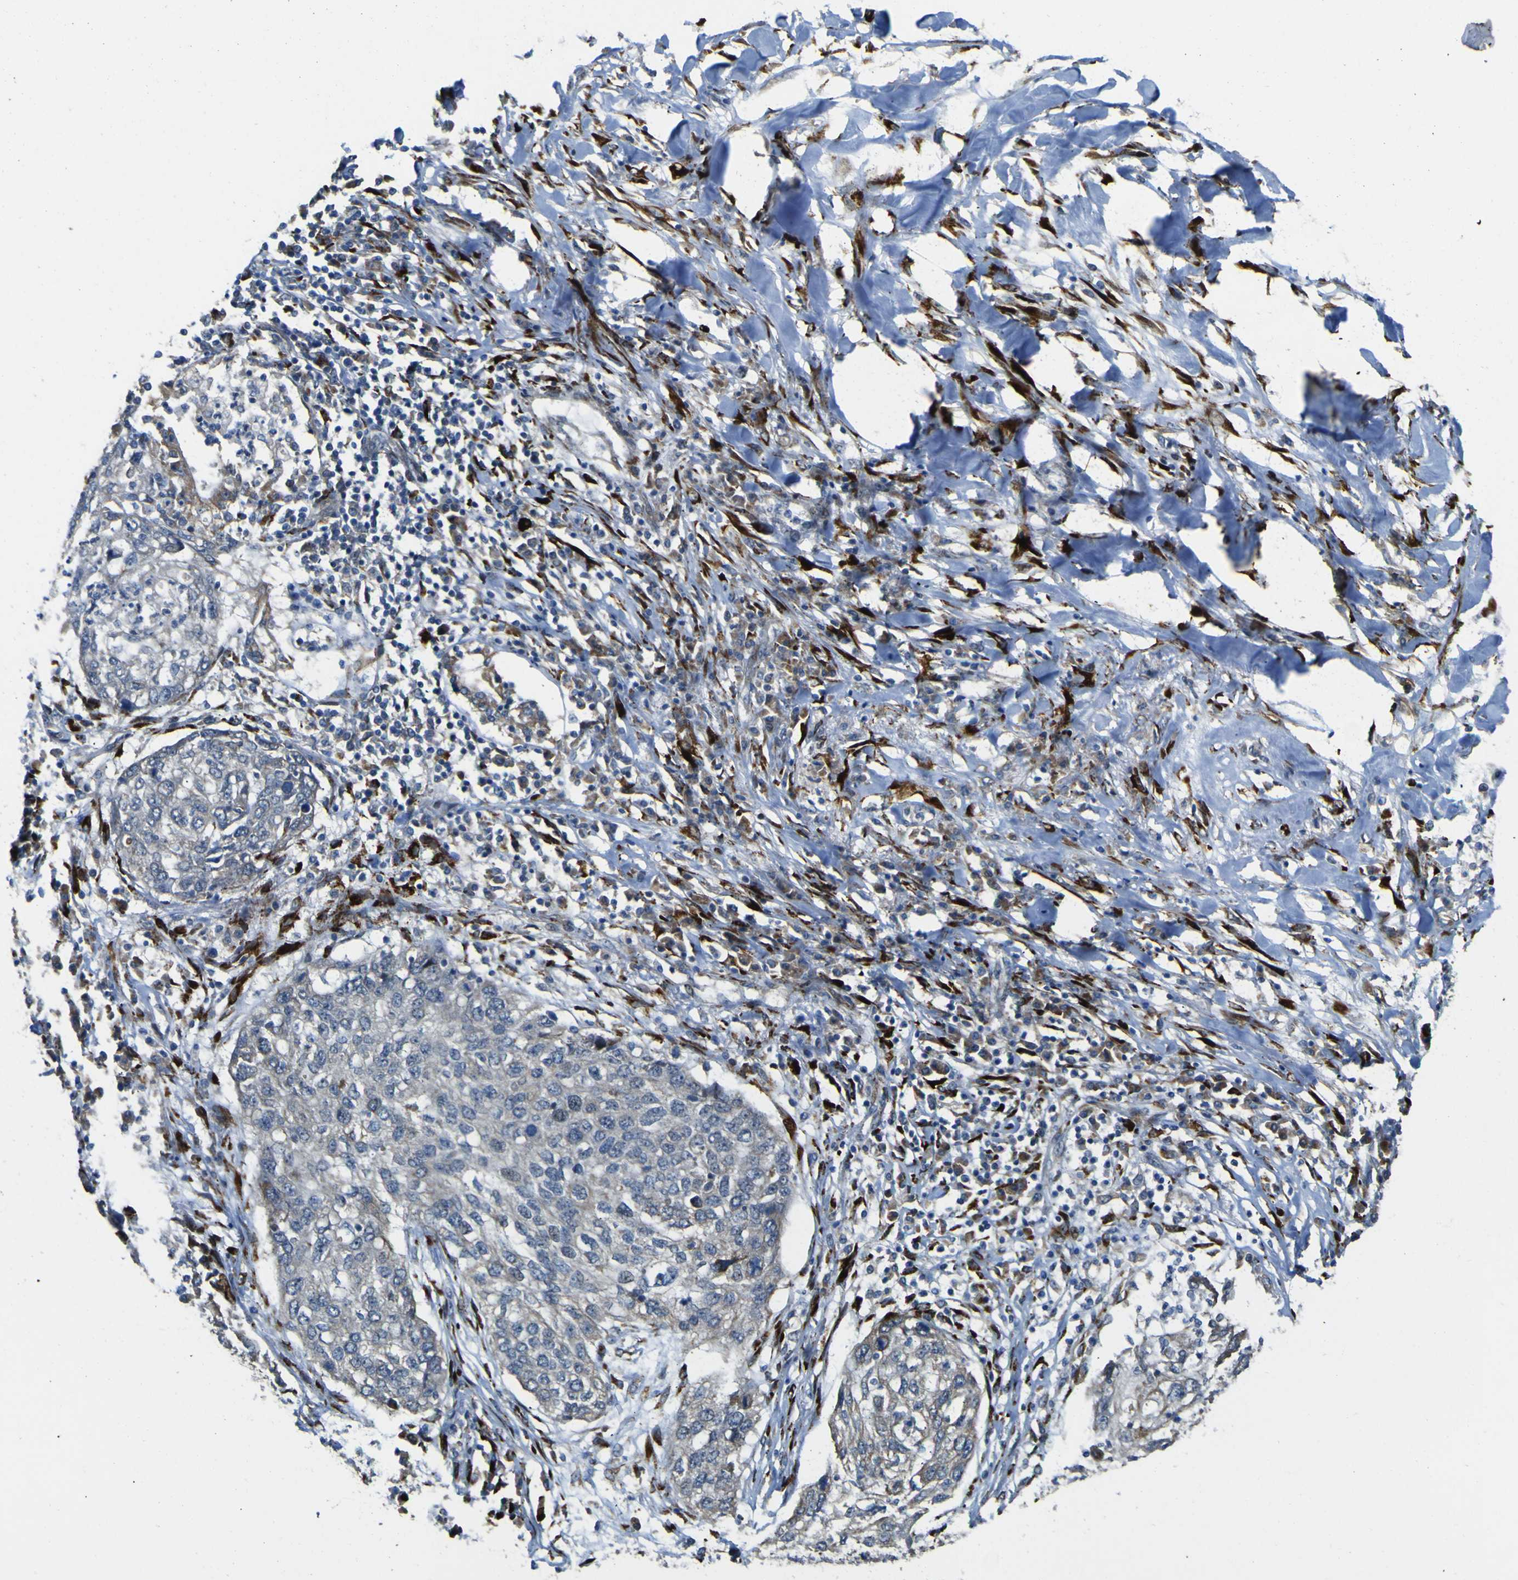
{"staining": {"intensity": "negative", "quantity": "none", "location": "none"}, "tissue": "lung cancer", "cell_type": "Tumor cells", "image_type": "cancer", "snomed": [{"axis": "morphology", "description": "Squamous cell carcinoma, NOS"}, {"axis": "topography", "description": "Lung"}], "caption": "An image of human squamous cell carcinoma (lung) is negative for staining in tumor cells.", "gene": "LBHD1", "patient": {"sex": "female", "age": 63}}